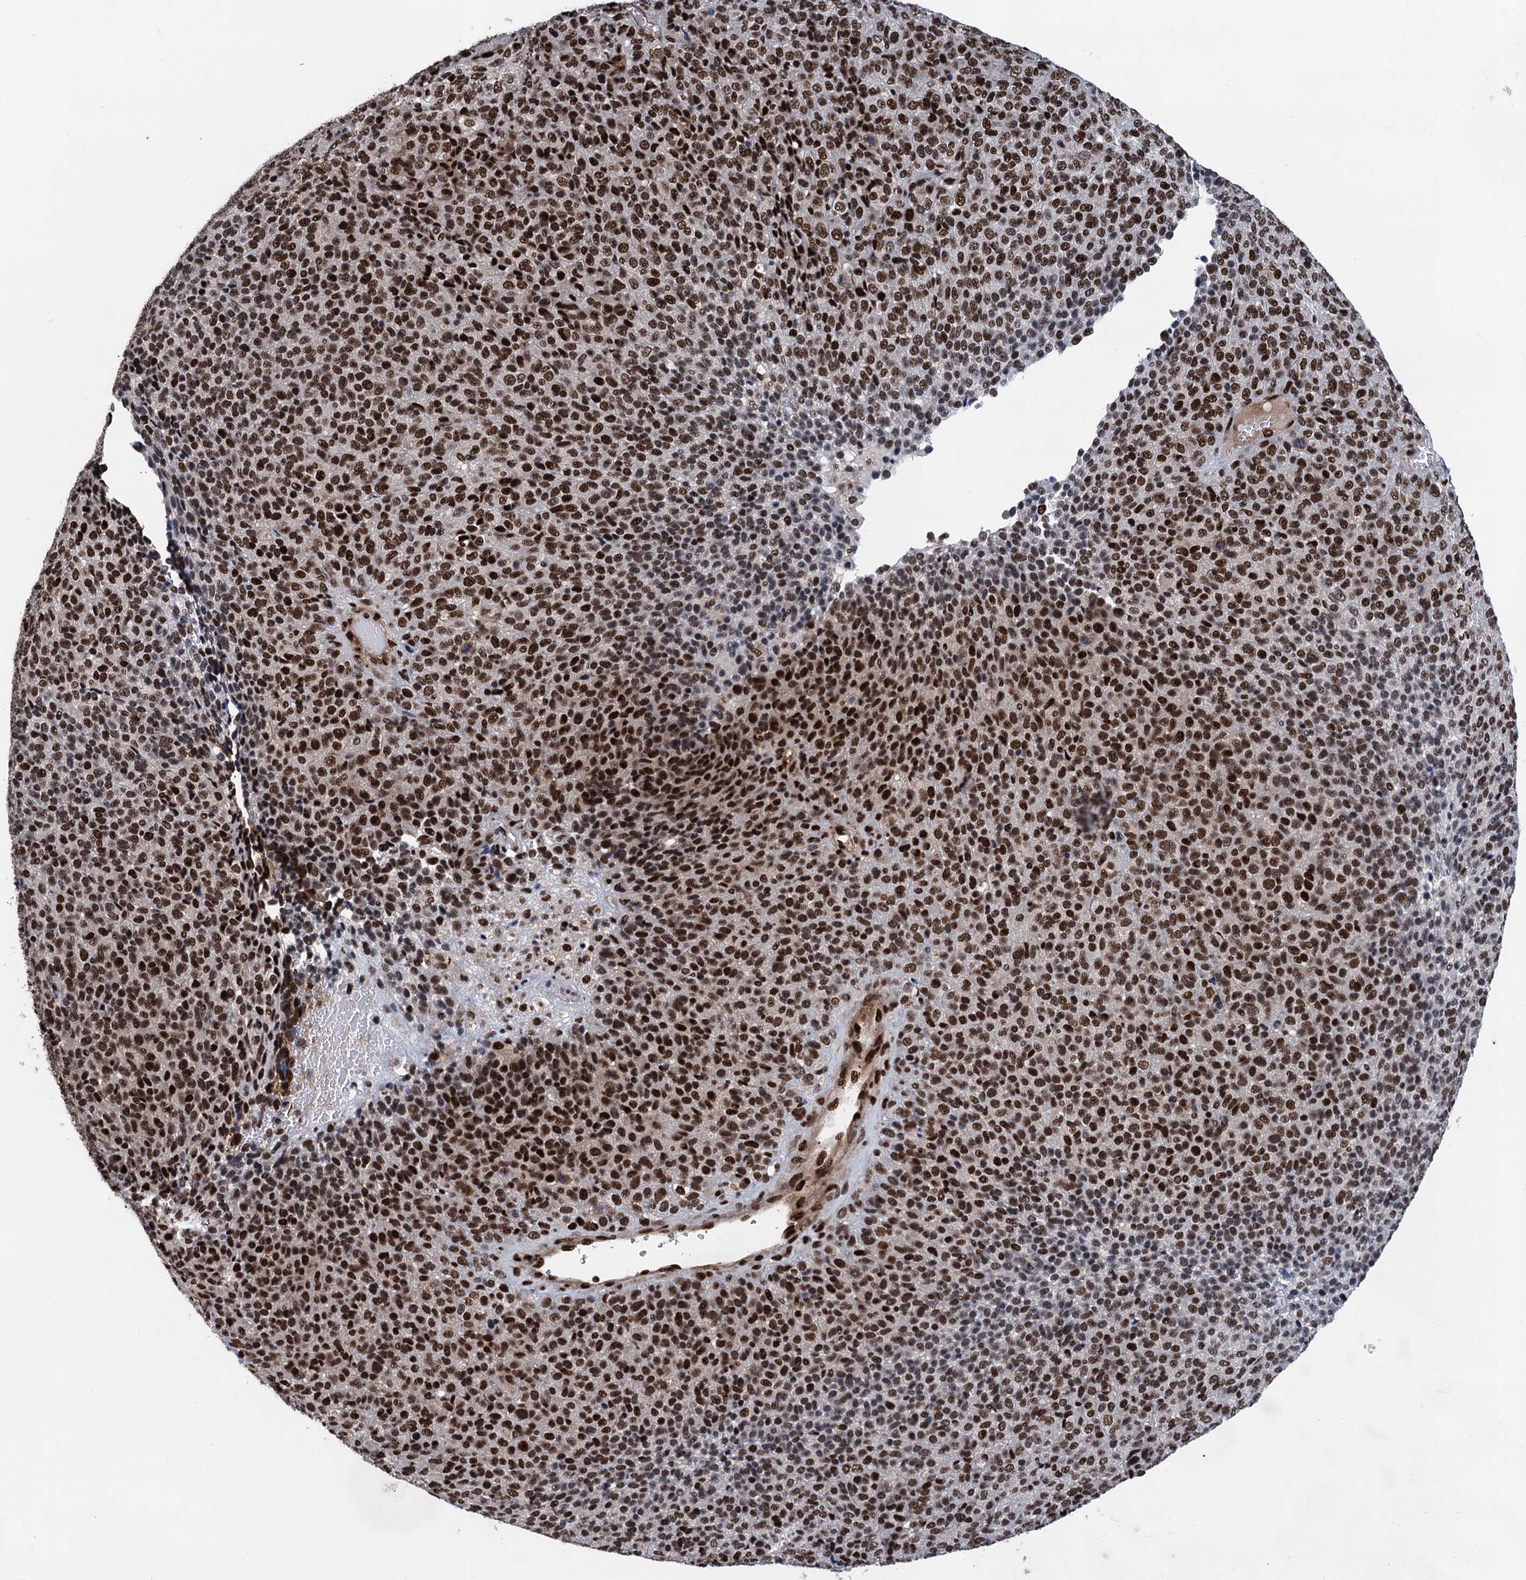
{"staining": {"intensity": "strong", "quantity": ">75%", "location": "nuclear"}, "tissue": "melanoma", "cell_type": "Tumor cells", "image_type": "cancer", "snomed": [{"axis": "morphology", "description": "Malignant melanoma, Metastatic site"}, {"axis": "topography", "description": "Brain"}], "caption": "Protein expression by immunohistochemistry reveals strong nuclear positivity in approximately >75% of tumor cells in malignant melanoma (metastatic site).", "gene": "PPP4R1", "patient": {"sex": "female", "age": 56}}